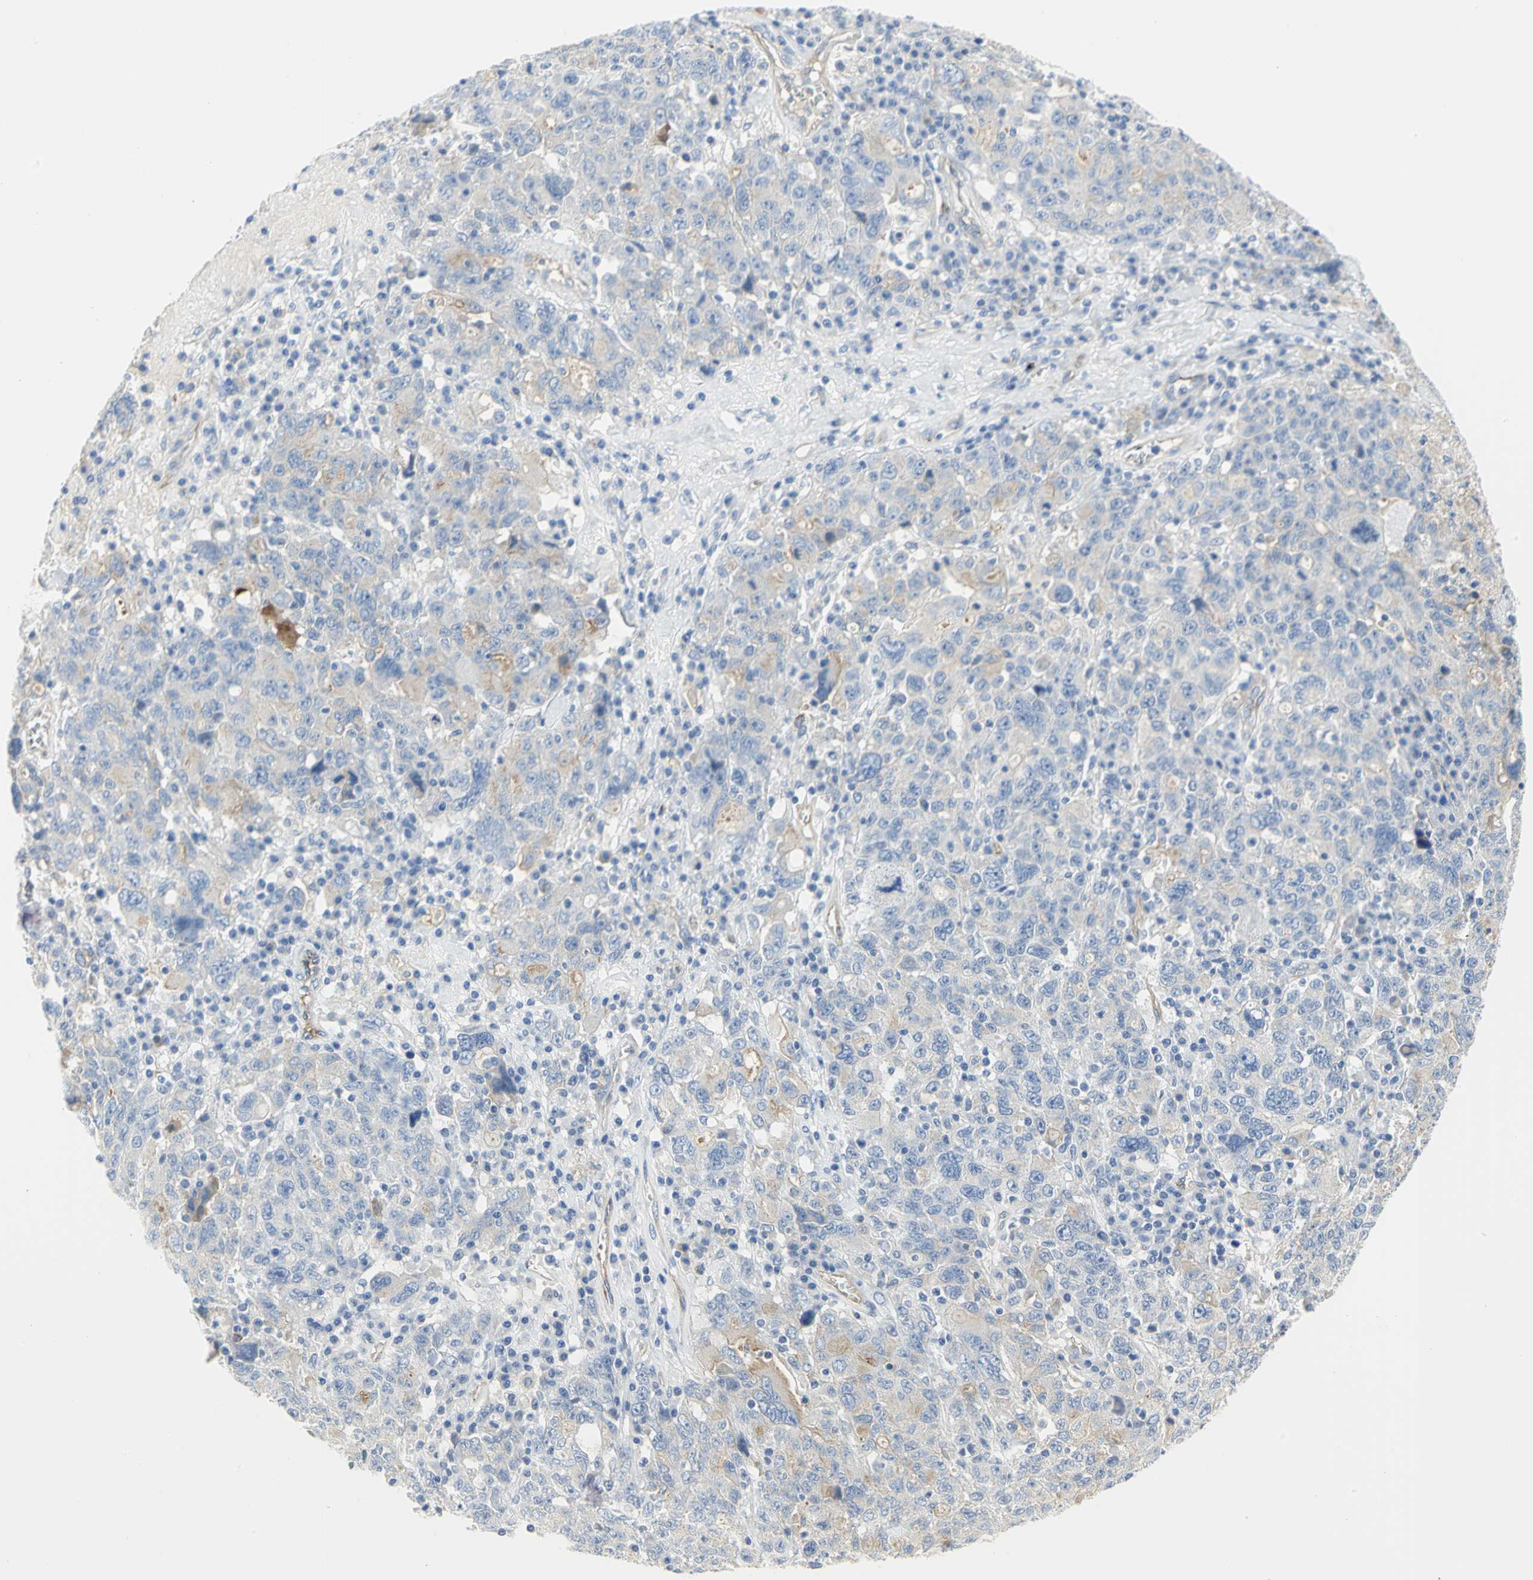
{"staining": {"intensity": "weak", "quantity": "25%-75%", "location": "cytoplasmic/membranous"}, "tissue": "ovarian cancer", "cell_type": "Tumor cells", "image_type": "cancer", "snomed": [{"axis": "morphology", "description": "Carcinoma, endometroid"}, {"axis": "topography", "description": "Ovary"}], "caption": "Immunohistochemistry (DAB (3,3'-diaminobenzidine)) staining of ovarian cancer (endometroid carcinoma) exhibits weak cytoplasmic/membranous protein positivity in about 25%-75% of tumor cells. The staining was performed using DAB to visualize the protein expression in brown, while the nuclei were stained in blue with hematoxylin (Magnification: 20x).", "gene": "FLNB", "patient": {"sex": "female", "age": 62}}